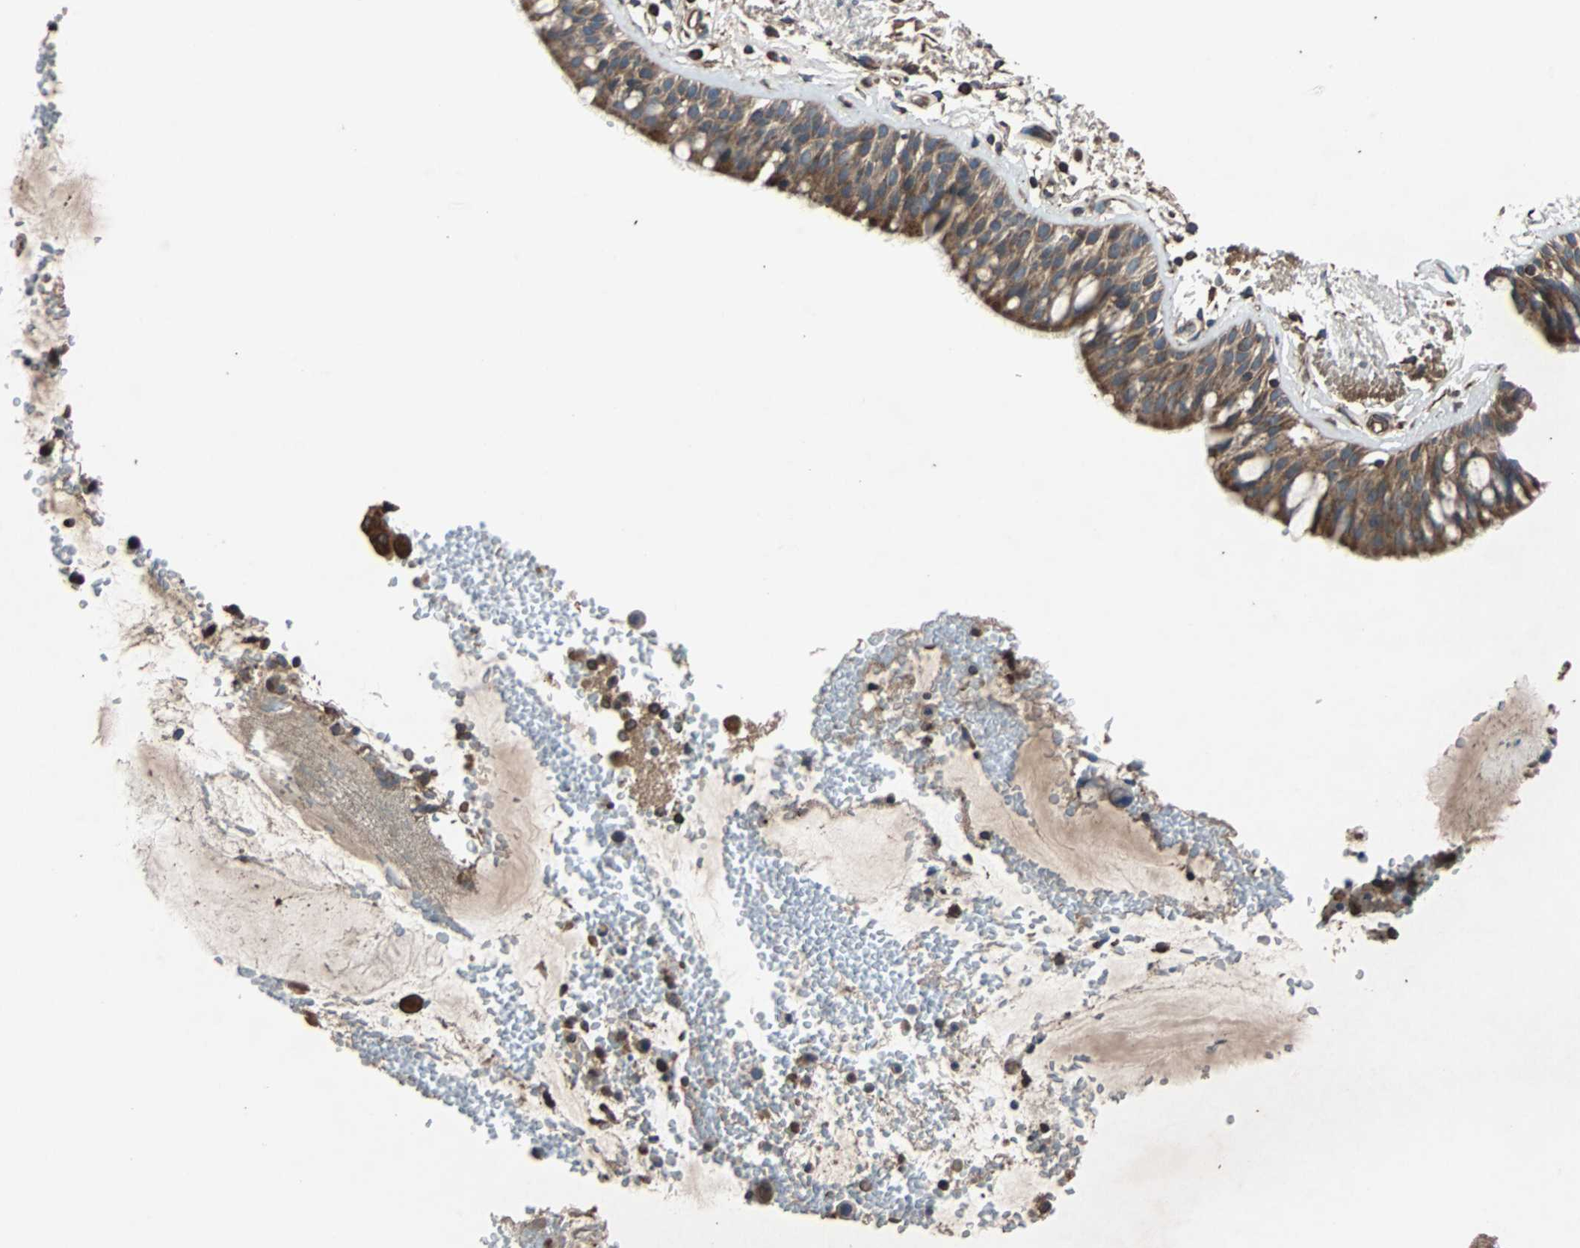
{"staining": {"intensity": "moderate", "quantity": ">75%", "location": "cytoplasmic/membranous"}, "tissue": "bronchus", "cell_type": "Respiratory epithelial cells", "image_type": "normal", "snomed": [{"axis": "morphology", "description": "Normal tissue, NOS"}, {"axis": "topography", "description": "Bronchus"}], "caption": "Protein expression analysis of normal bronchus reveals moderate cytoplasmic/membranous positivity in about >75% of respiratory epithelial cells. (DAB IHC, brown staining for protein, blue staining for nuclei).", "gene": "ACTR3", "patient": {"sex": "male", "age": 66}}